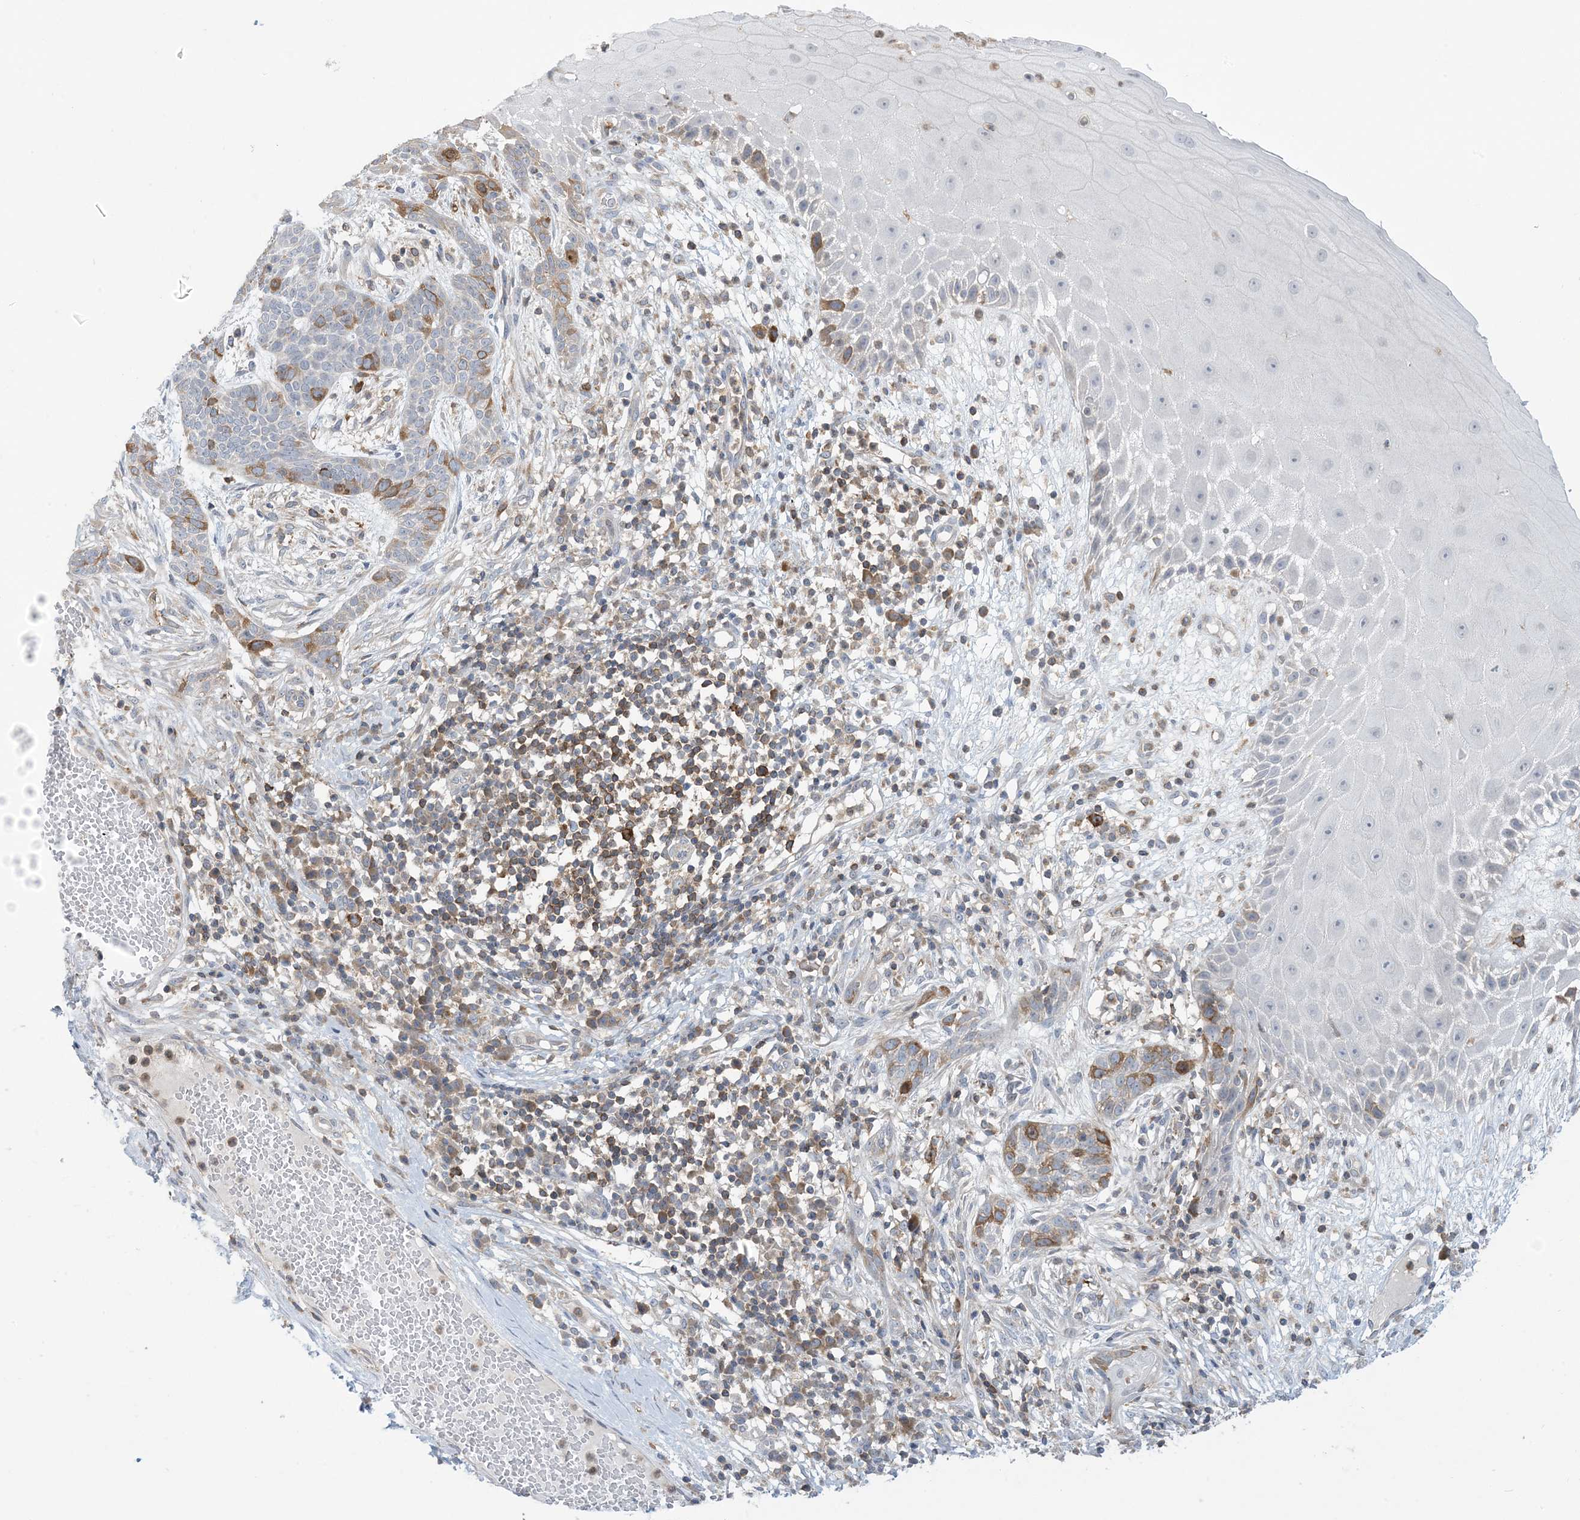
{"staining": {"intensity": "moderate", "quantity": "<25%", "location": "cytoplasmic/membranous"}, "tissue": "skin cancer", "cell_type": "Tumor cells", "image_type": "cancer", "snomed": [{"axis": "morphology", "description": "Normal tissue, NOS"}, {"axis": "morphology", "description": "Basal cell carcinoma"}, {"axis": "topography", "description": "Skin"}], "caption": "Human skin cancer (basal cell carcinoma) stained for a protein (brown) reveals moderate cytoplasmic/membranous positive staining in approximately <25% of tumor cells.", "gene": "AOC1", "patient": {"sex": "male", "age": 64}}